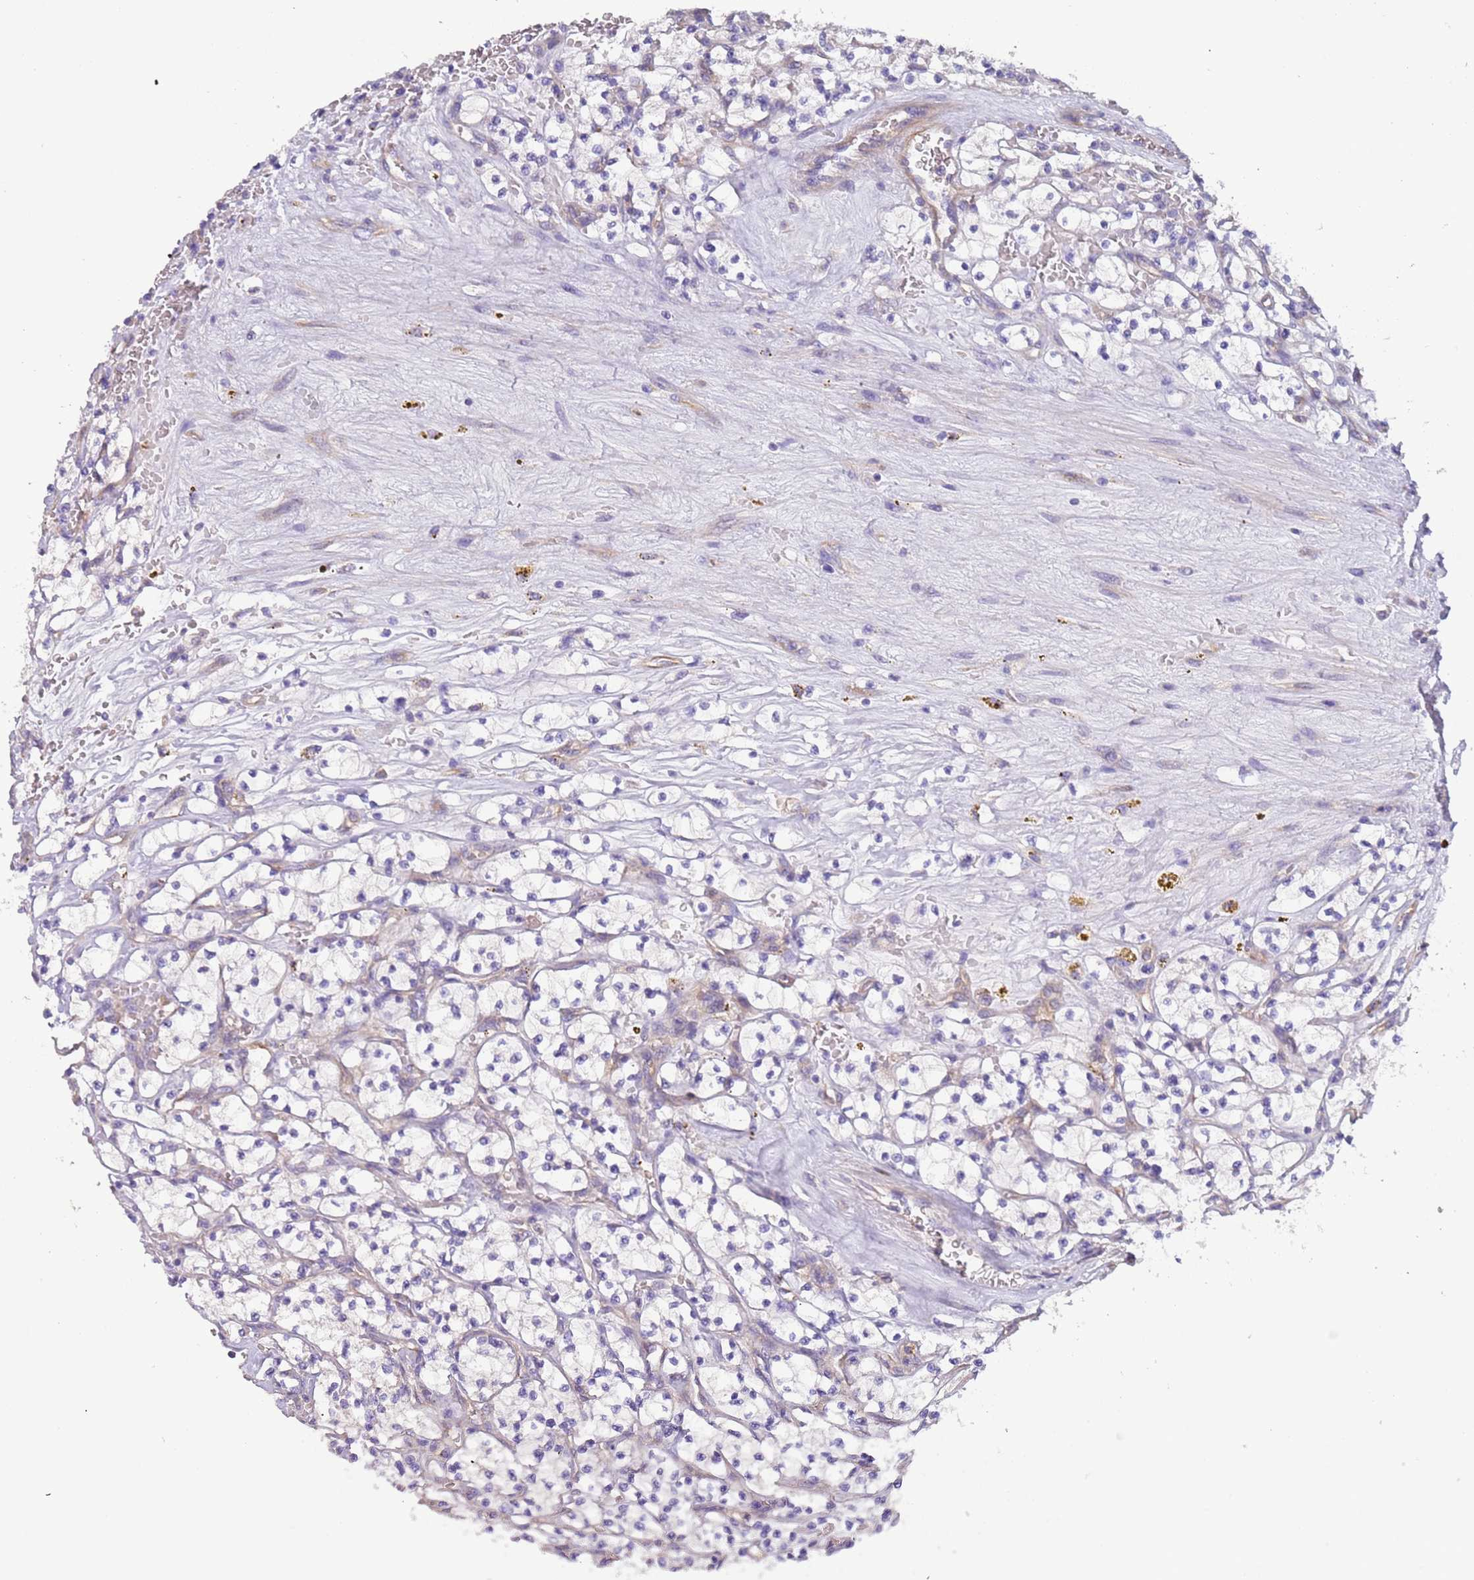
{"staining": {"intensity": "negative", "quantity": "none", "location": "none"}, "tissue": "renal cancer", "cell_type": "Tumor cells", "image_type": "cancer", "snomed": [{"axis": "morphology", "description": "Adenocarcinoma, NOS"}, {"axis": "topography", "description": "Kidney"}], "caption": "DAB (3,3'-diaminobenzidine) immunohistochemical staining of renal cancer (adenocarcinoma) reveals no significant positivity in tumor cells.", "gene": "LAMB4", "patient": {"sex": "female", "age": 64}}